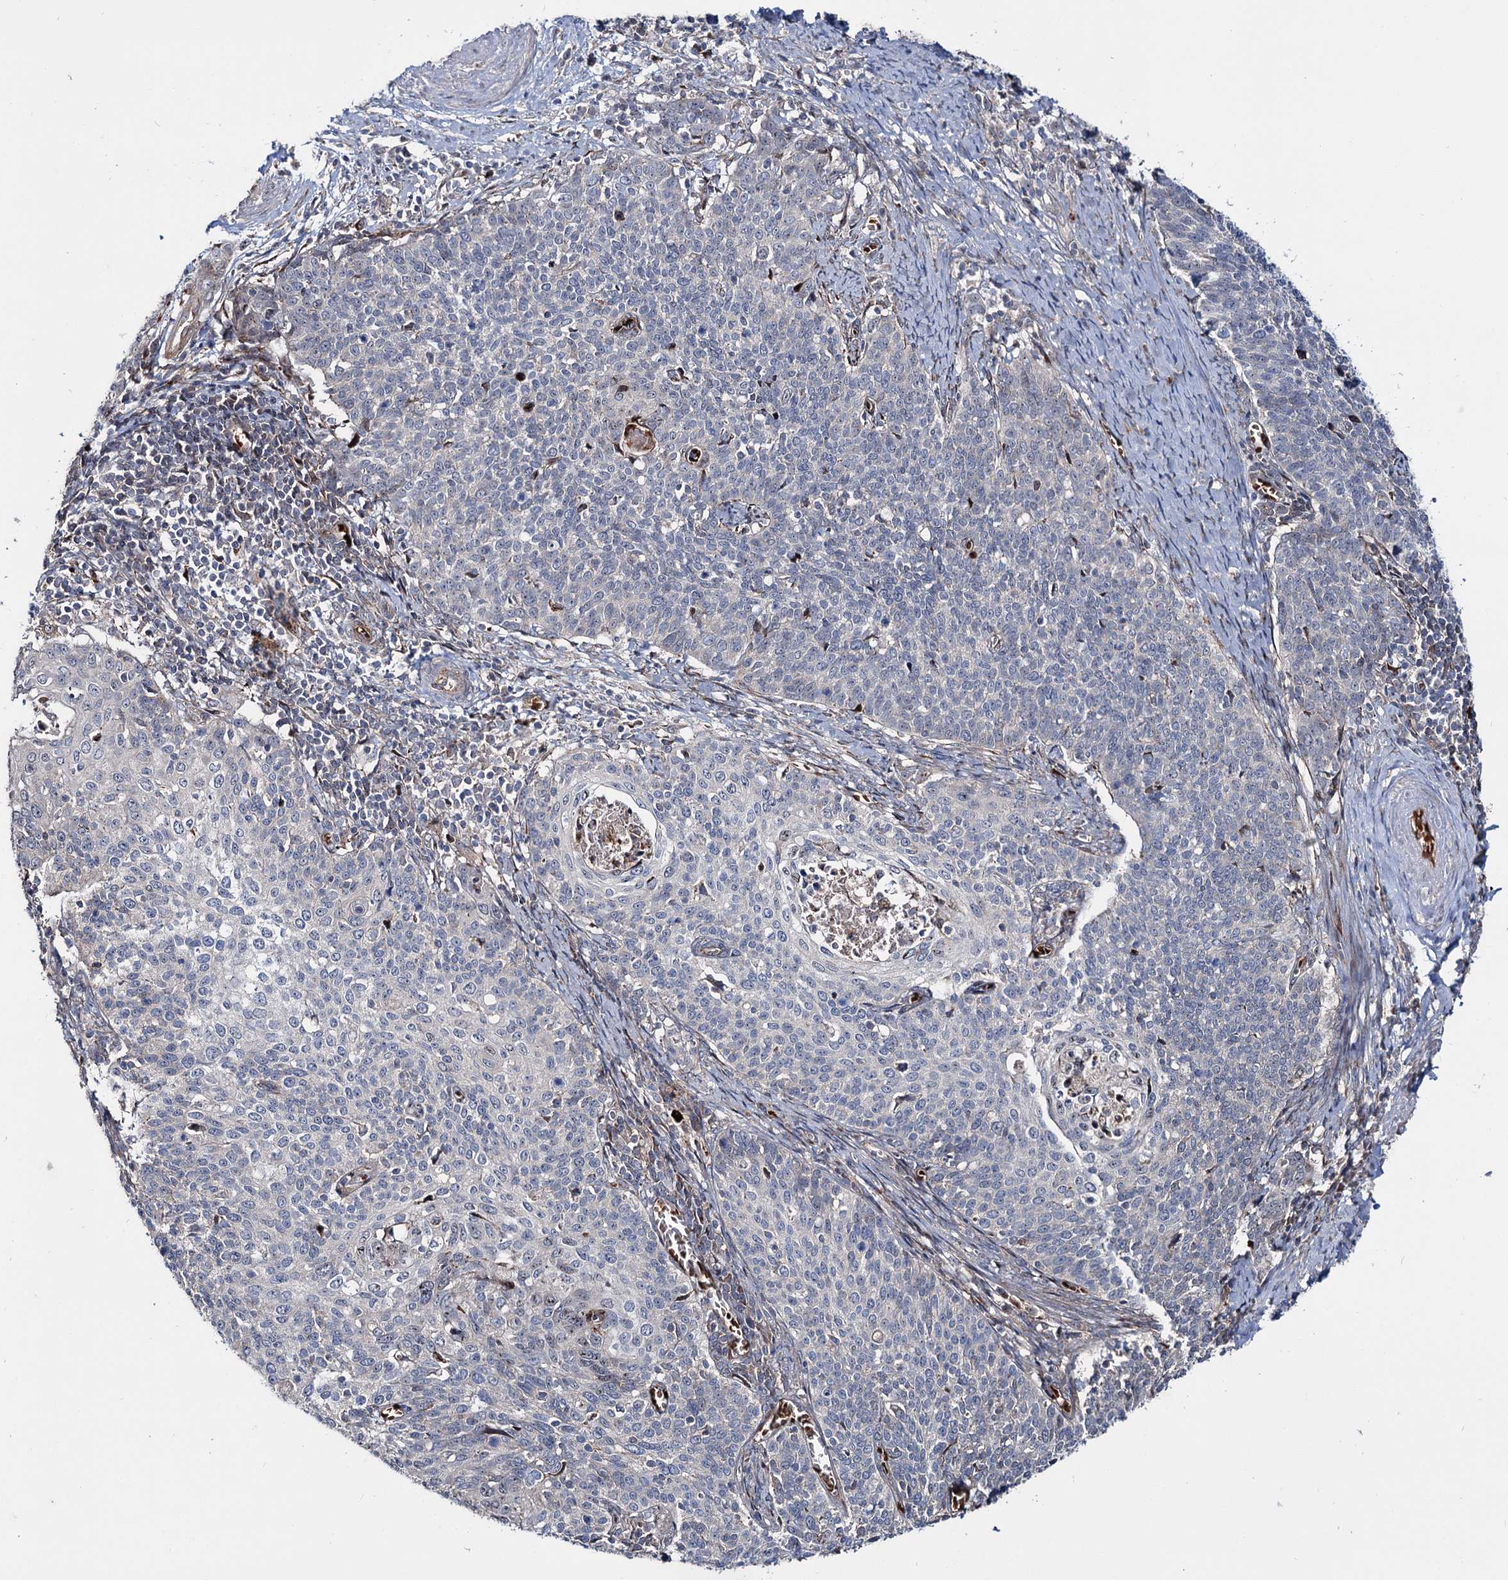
{"staining": {"intensity": "negative", "quantity": "none", "location": "none"}, "tissue": "cervical cancer", "cell_type": "Tumor cells", "image_type": "cancer", "snomed": [{"axis": "morphology", "description": "Squamous cell carcinoma, NOS"}, {"axis": "topography", "description": "Cervix"}], "caption": "Tumor cells show no significant expression in cervical cancer.", "gene": "PTDSS2", "patient": {"sex": "female", "age": 39}}